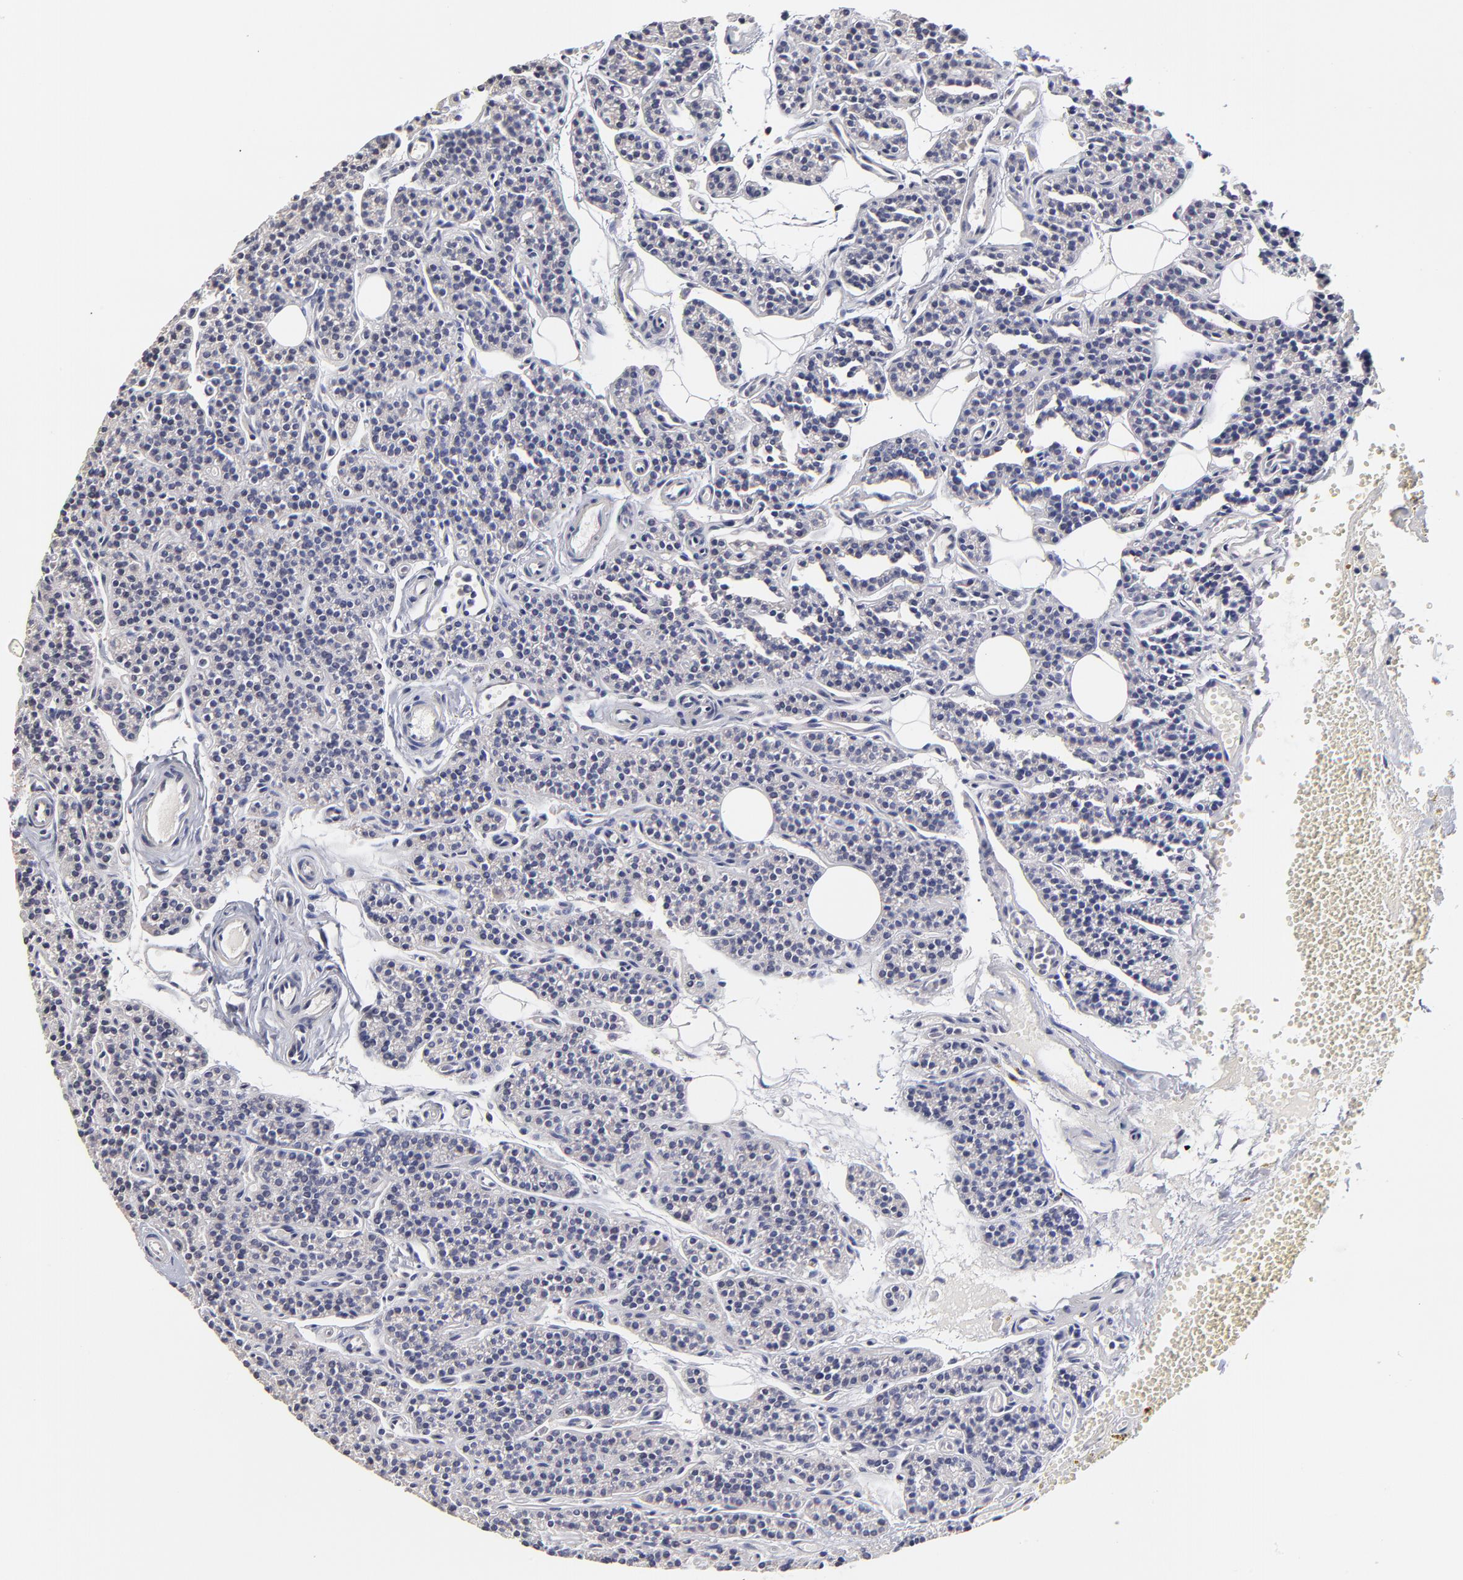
{"staining": {"intensity": "negative", "quantity": "none", "location": "none"}, "tissue": "parathyroid gland", "cell_type": "Glandular cells", "image_type": "normal", "snomed": [{"axis": "morphology", "description": "Normal tissue, NOS"}, {"axis": "topography", "description": "Parathyroid gland"}], "caption": "Glandular cells are negative for brown protein staining in normal parathyroid gland. (DAB immunohistochemistry, high magnification).", "gene": "GCSAM", "patient": {"sex": "male", "age": 25}}